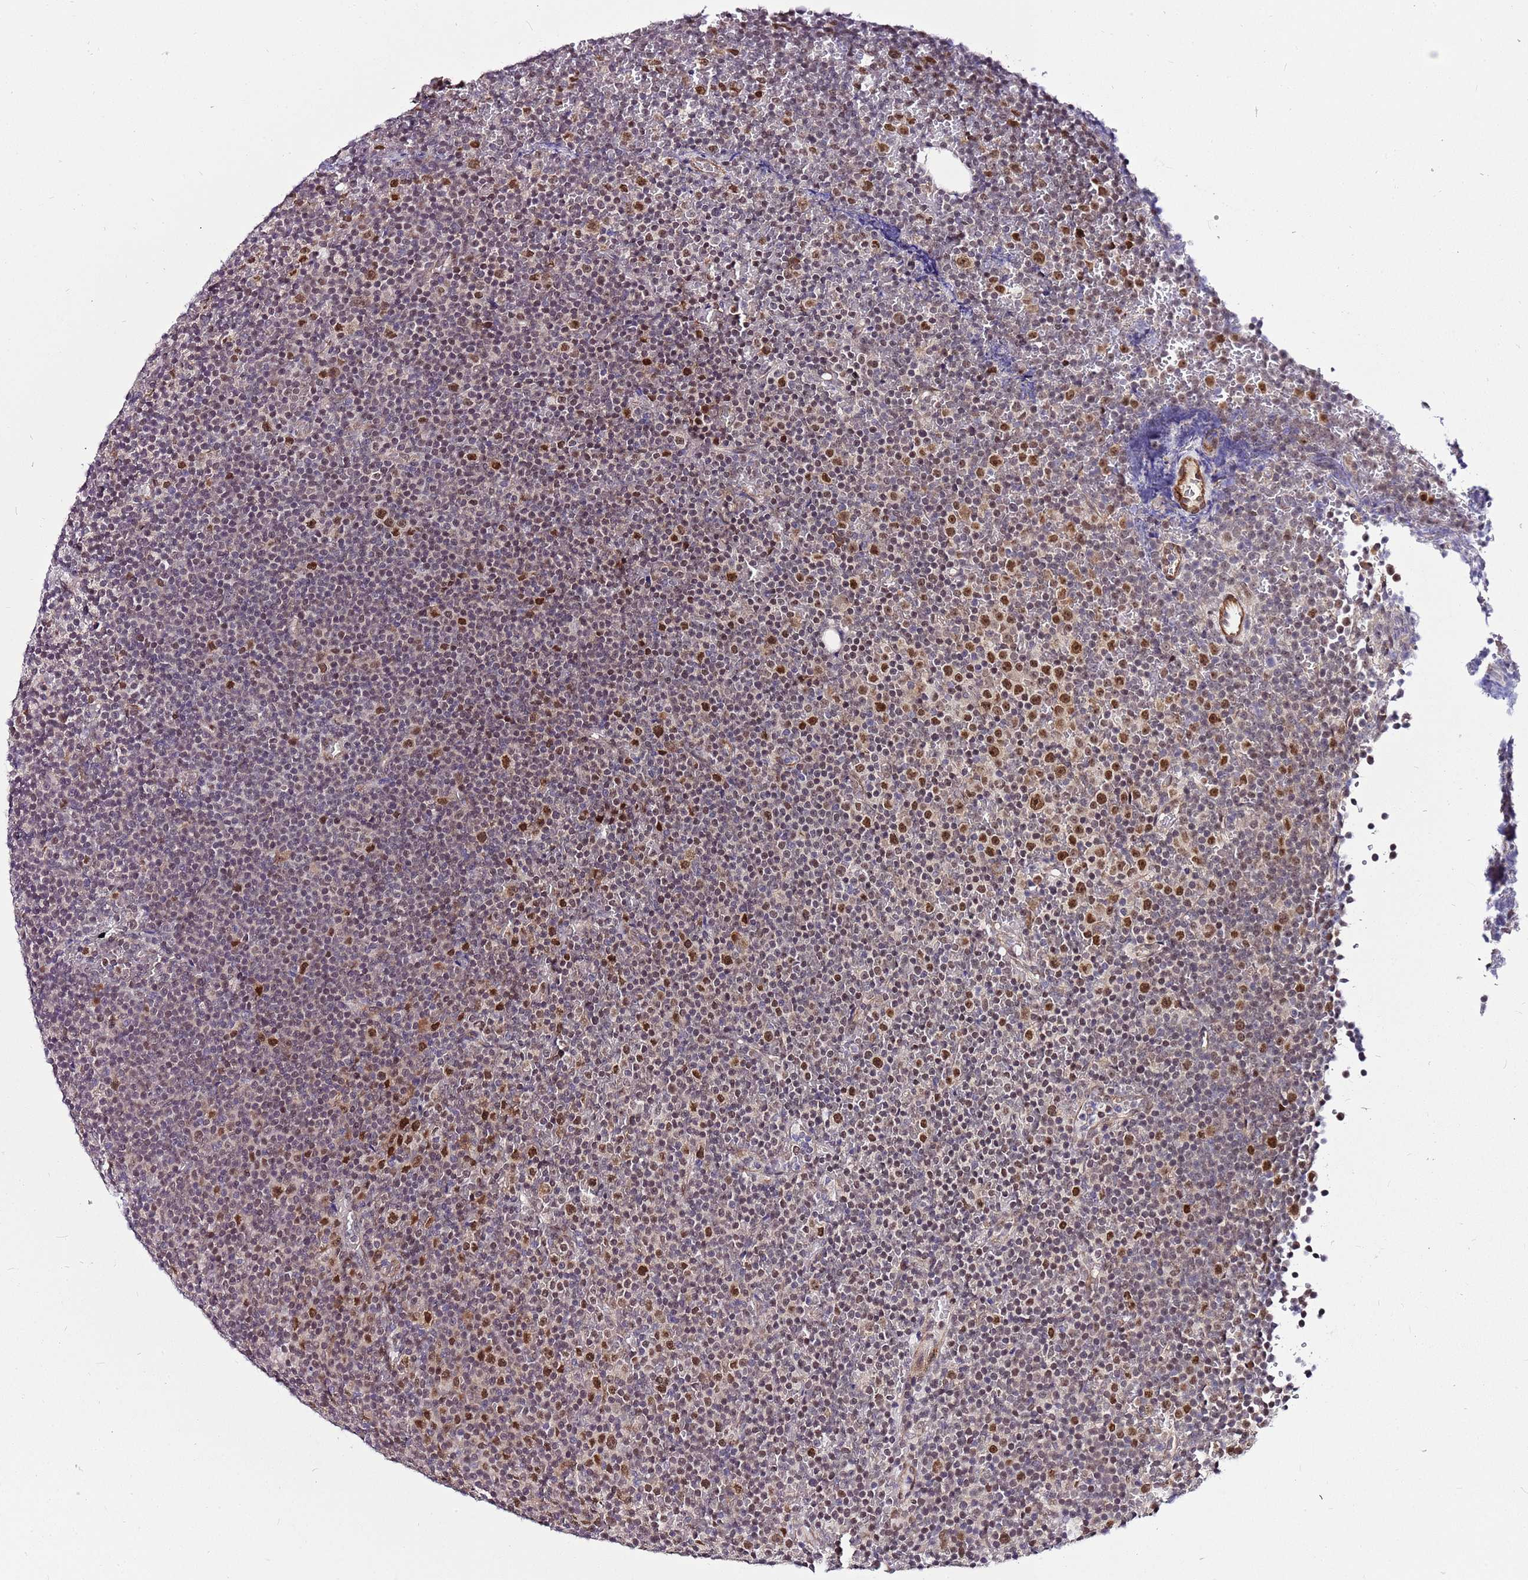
{"staining": {"intensity": "moderate", "quantity": "25%-75%", "location": "nuclear"}, "tissue": "lymphoma", "cell_type": "Tumor cells", "image_type": "cancer", "snomed": [{"axis": "morphology", "description": "Malignant lymphoma, non-Hodgkin's type, Low grade"}, {"axis": "topography", "description": "Lymph node"}], "caption": "Immunohistochemical staining of lymphoma demonstrates medium levels of moderate nuclear protein expression in approximately 25%-75% of tumor cells.", "gene": "POLE3", "patient": {"sex": "female", "age": 67}}